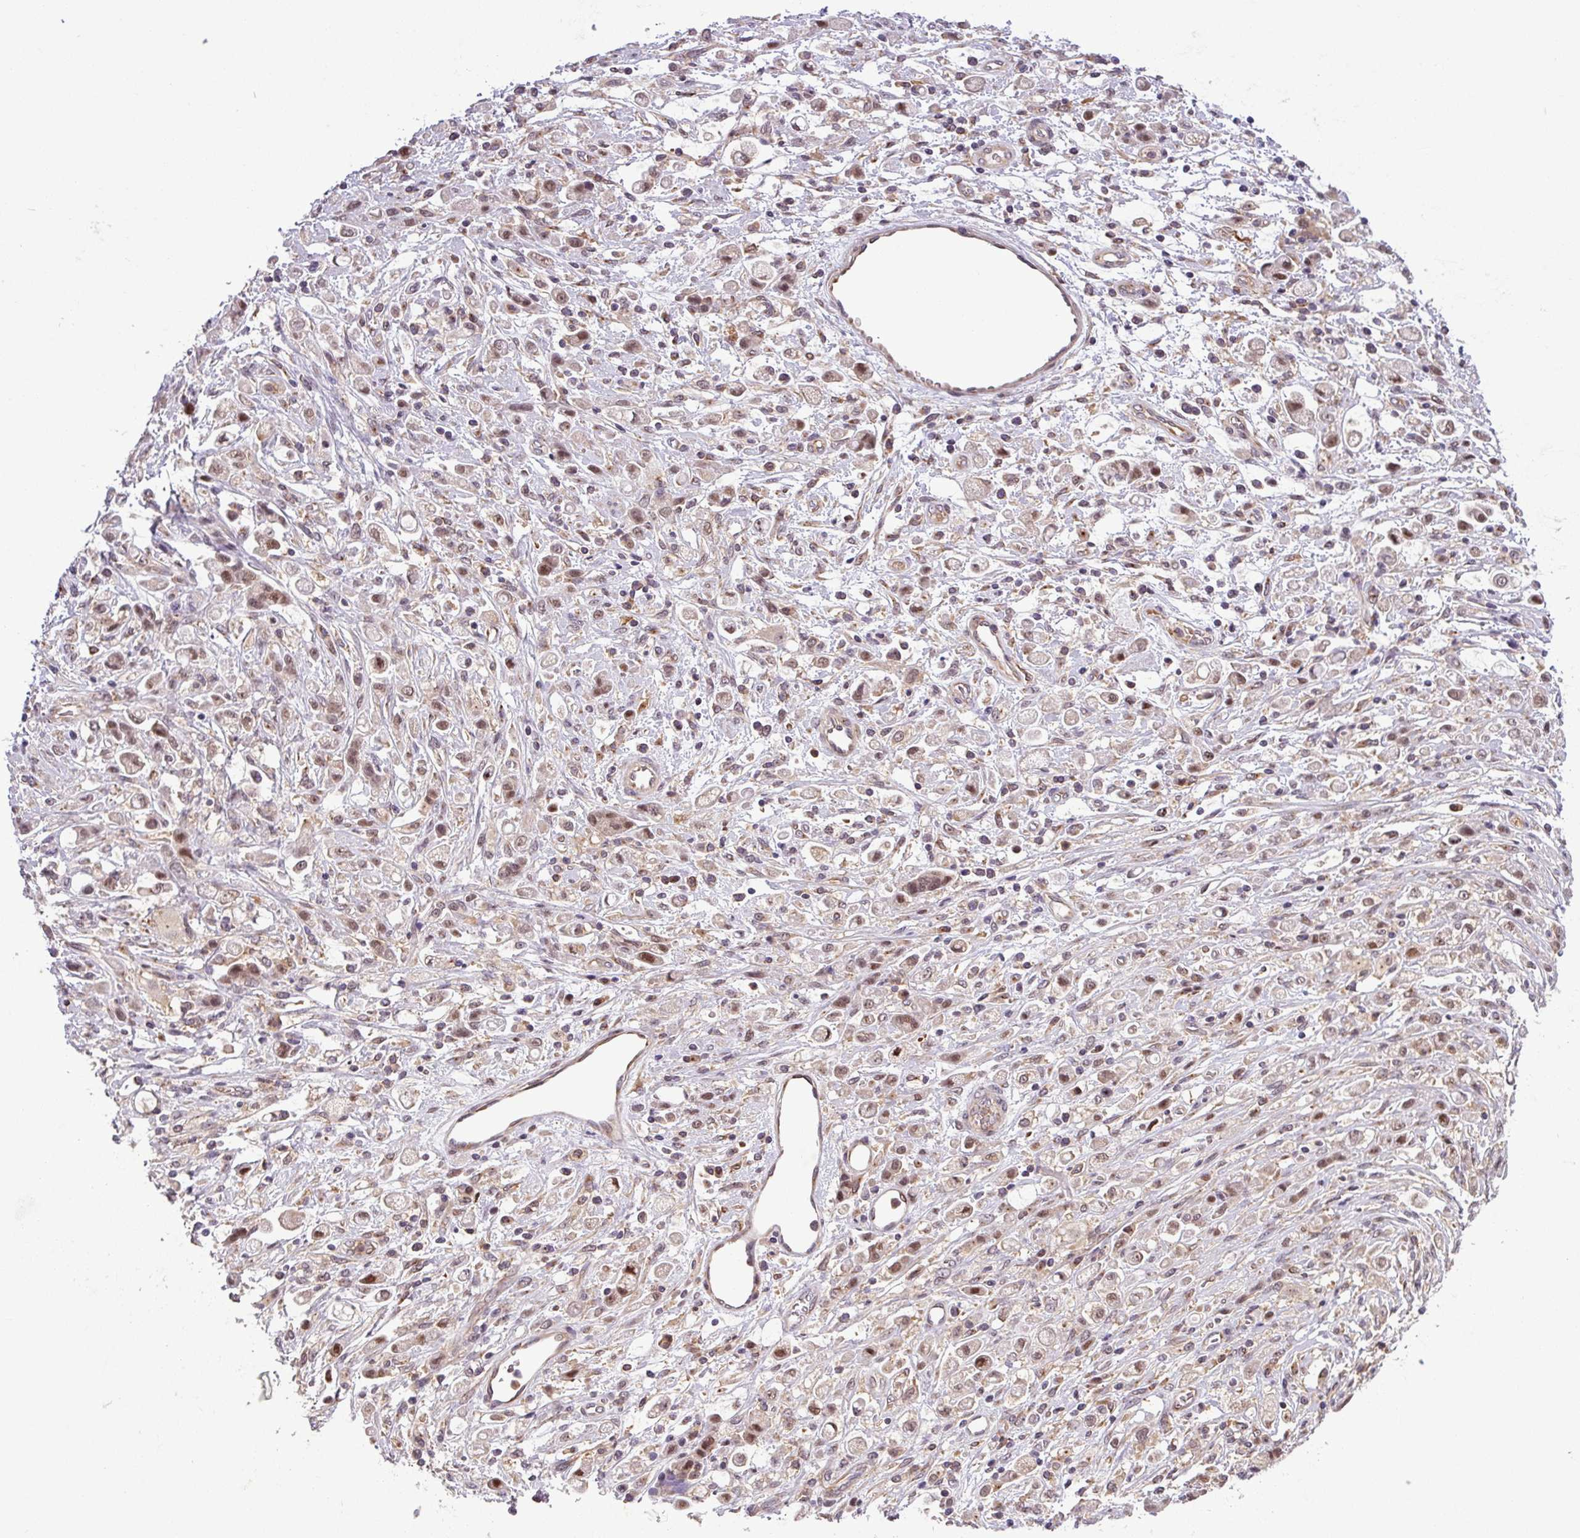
{"staining": {"intensity": "weak", "quantity": ">75%", "location": "nuclear"}, "tissue": "stomach cancer", "cell_type": "Tumor cells", "image_type": "cancer", "snomed": [{"axis": "morphology", "description": "Adenocarcinoma, NOS"}, {"axis": "topography", "description": "Stomach"}], "caption": "Stomach adenocarcinoma stained with immunohistochemistry (IHC) demonstrates weak nuclear staining in approximately >75% of tumor cells.", "gene": "NPFFR1", "patient": {"sex": "female", "age": 60}}